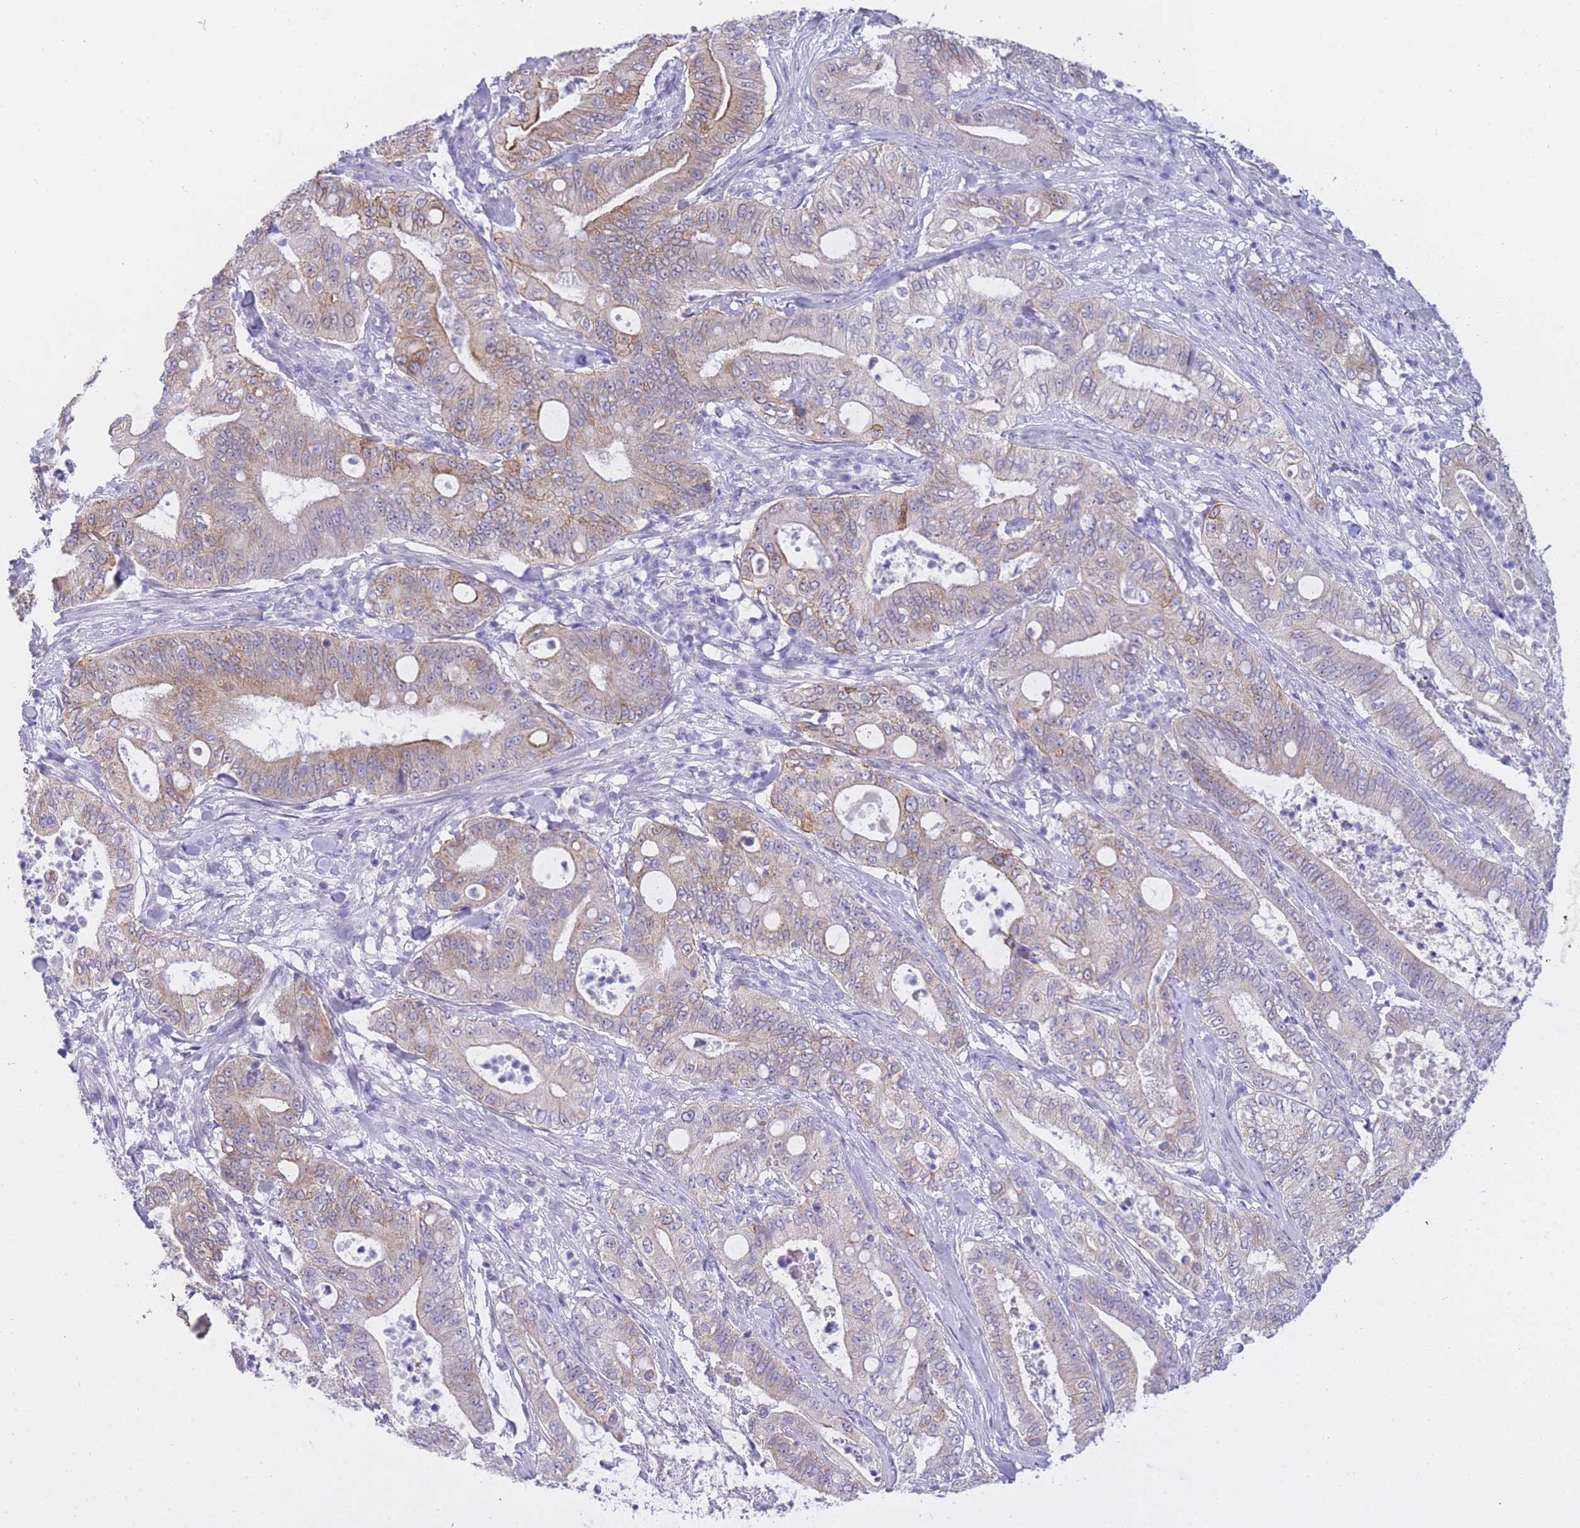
{"staining": {"intensity": "moderate", "quantity": "25%-75%", "location": "cytoplasmic/membranous"}, "tissue": "pancreatic cancer", "cell_type": "Tumor cells", "image_type": "cancer", "snomed": [{"axis": "morphology", "description": "Adenocarcinoma, NOS"}, {"axis": "topography", "description": "Pancreas"}], "caption": "This histopathology image shows pancreatic adenocarcinoma stained with immunohistochemistry to label a protein in brown. The cytoplasmic/membranous of tumor cells show moderate positivity for the protein. Nuclei are counter-stained blue.", "gene": "FRAT2", "patient": {"sex": "male", "age": 71}}